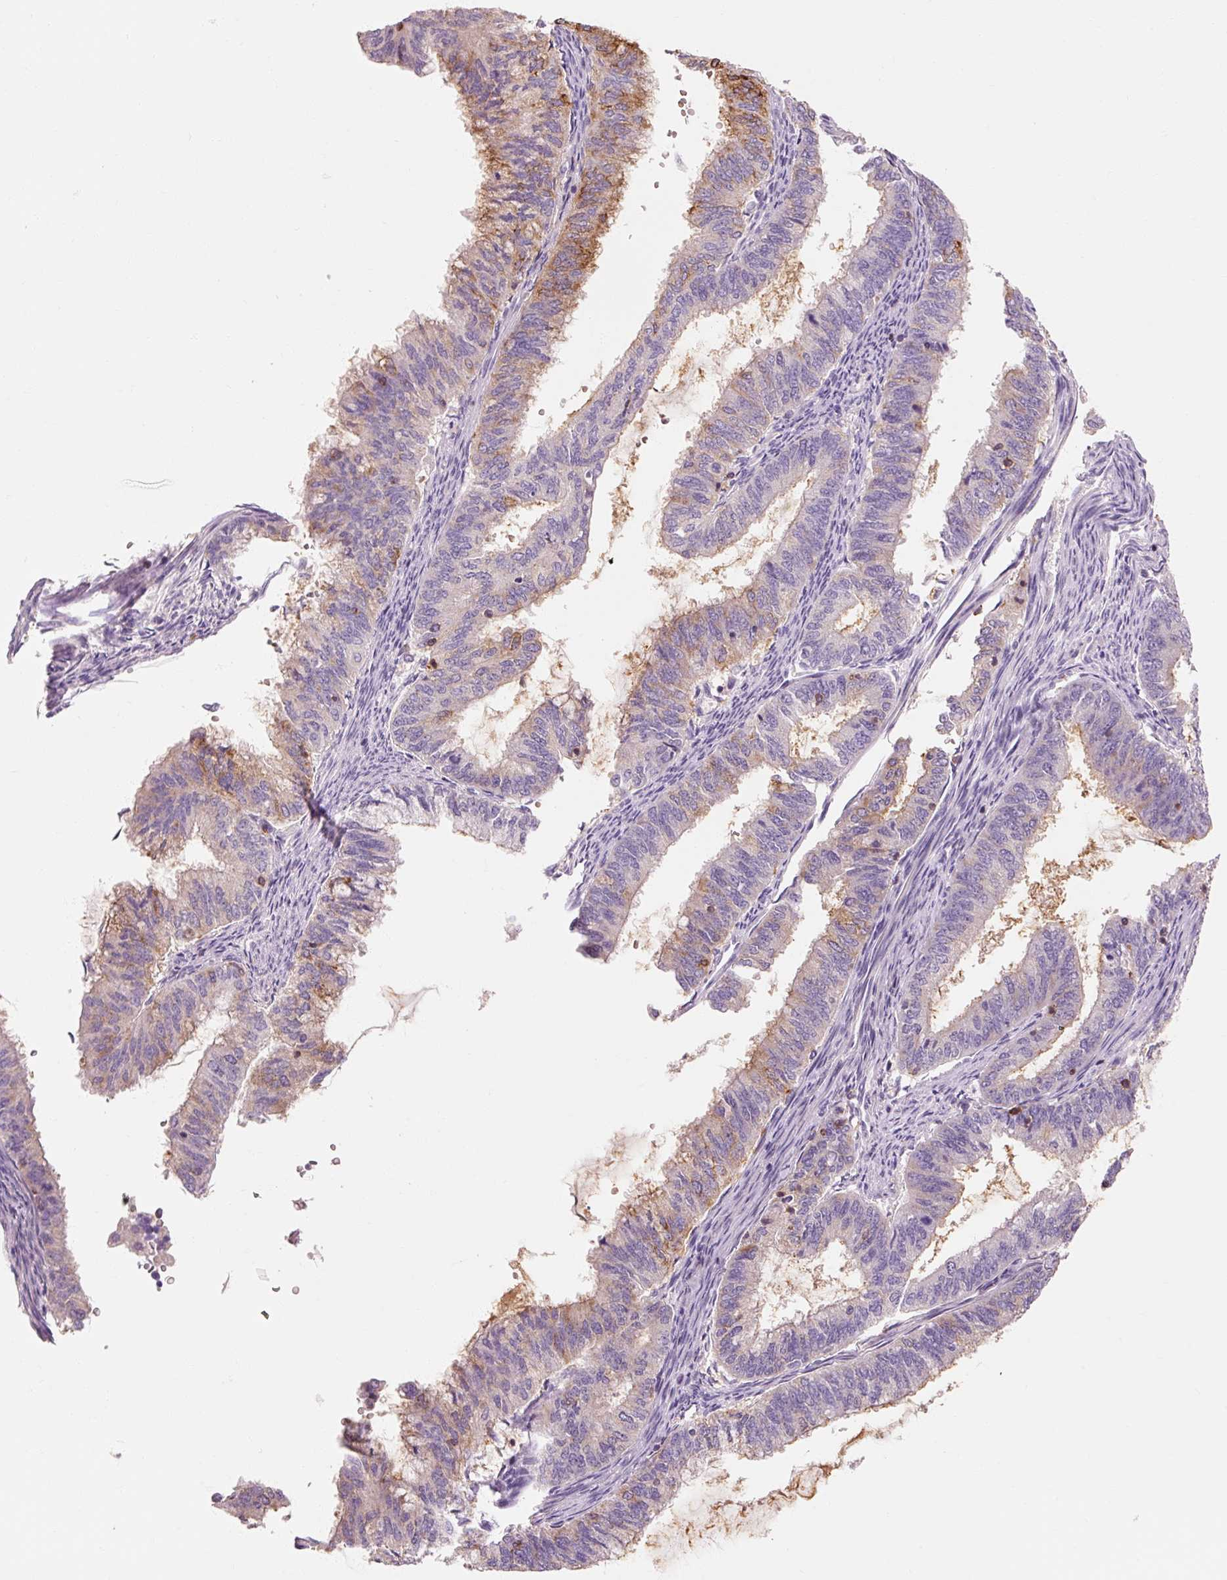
{"staining": {"intensity": "moderate", "quantity": "<25%", "location": "cytoplasmic/membranous"}, "tissue": "endometrial cancer", "cell_type": "Tumor cells", "image_type": "cancer", "snomed": [{"axis": "morphology", "description": "Adenocarcinoma, NOS"}, {"axis": "topography", "description": "Endometrium"}], "caption": "Moderate cytoplasmic/membranous protein positivity is appreciated in approximately <25% of tumor cells in endometrial cancer.", "gene": "OR8K1", "patient": {"sex": "female", "age": 51}}